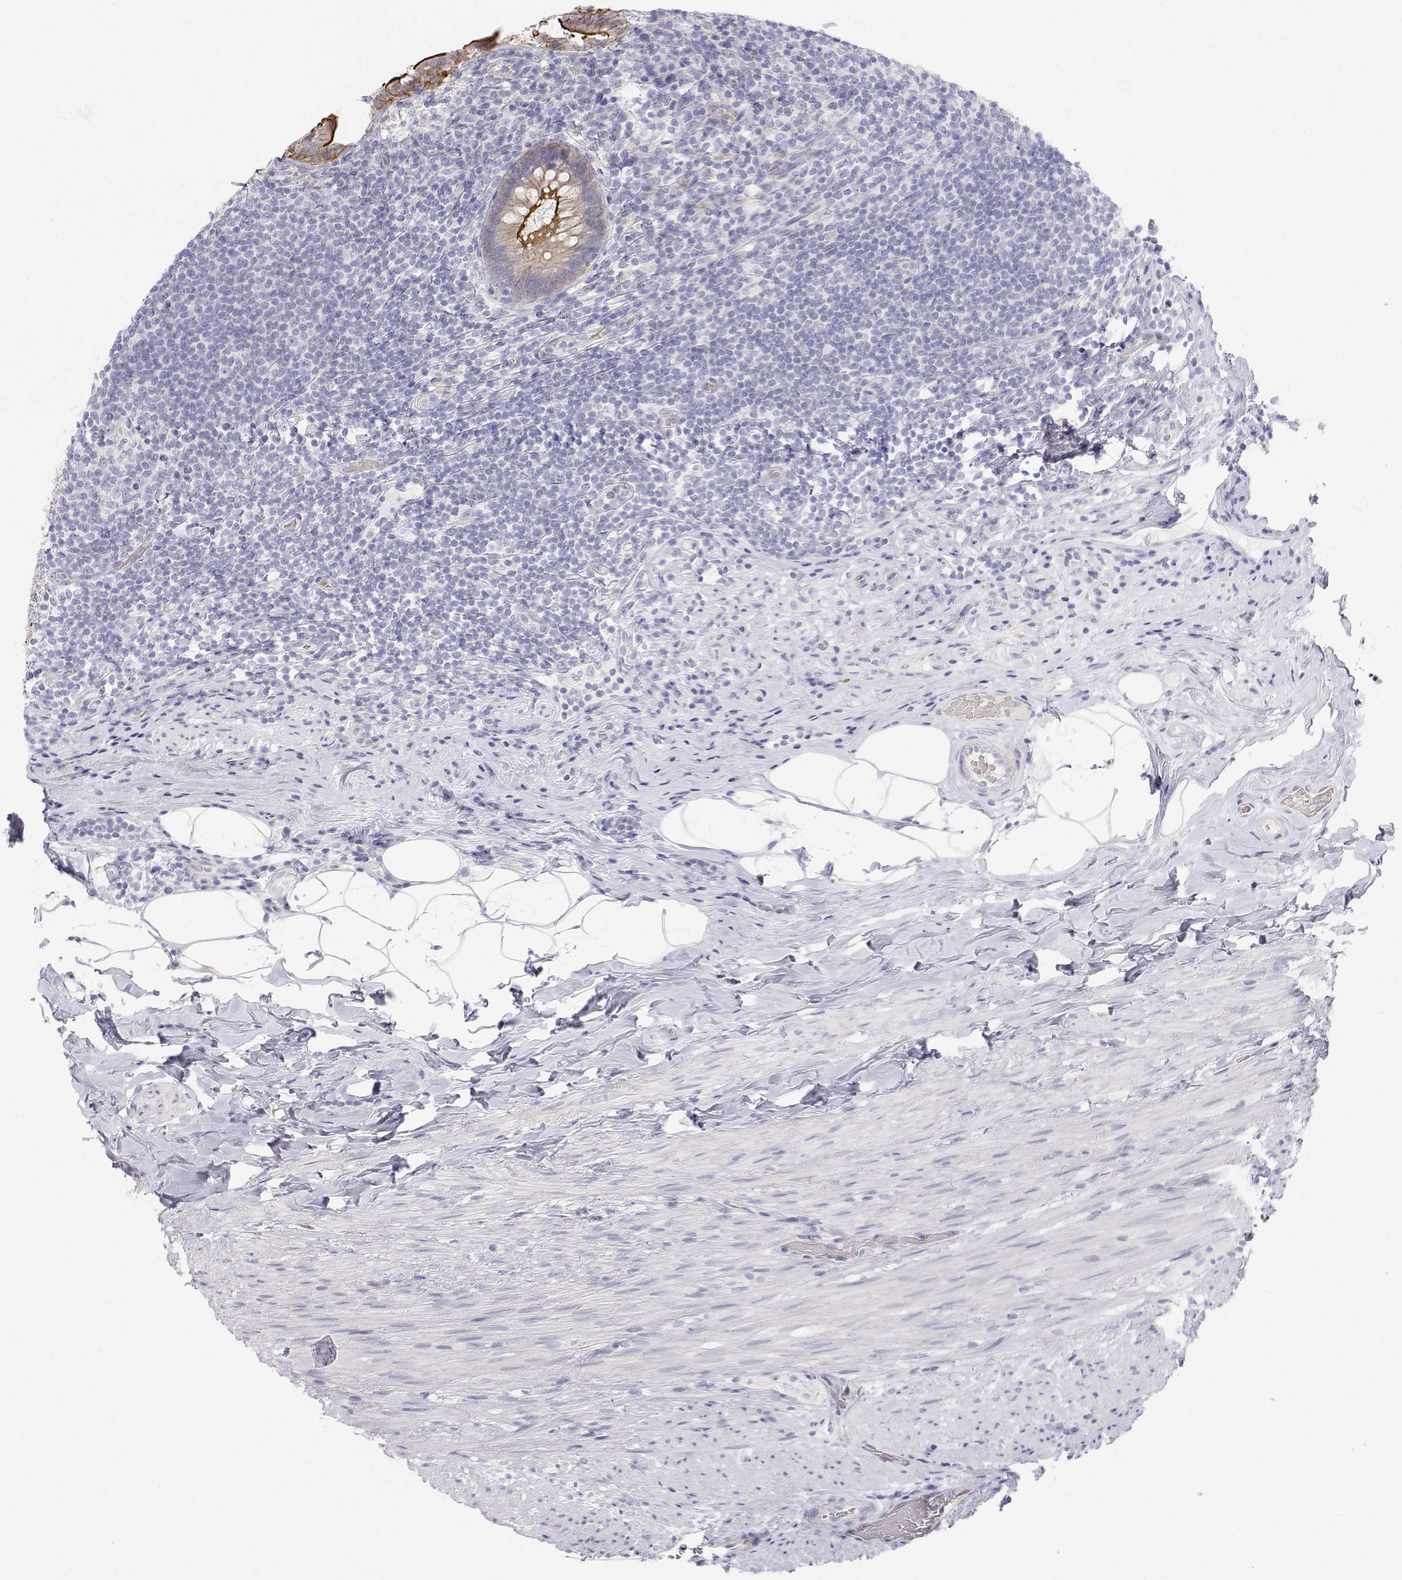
{"staining": {"intensity": "moderate", "quantity": "<25%", "location": "cytoplasmic/membranous"}, "tissue": "appendix", "cell_type": "Glandular cells", "image_type": "normal", "snomed": [{"axis": "morphology", "description": "Normal tissue, NOS"}, {"axis": "topography", "description": "Appendix"}], "caption": "About <25% of glandular cells in benign appendix display moderate cytoplasmic/membranous protein positivity as visualized by brown immunohistochemical staining.", "gene": "MISP", "patient": {"sex": "male", "age": 47}}